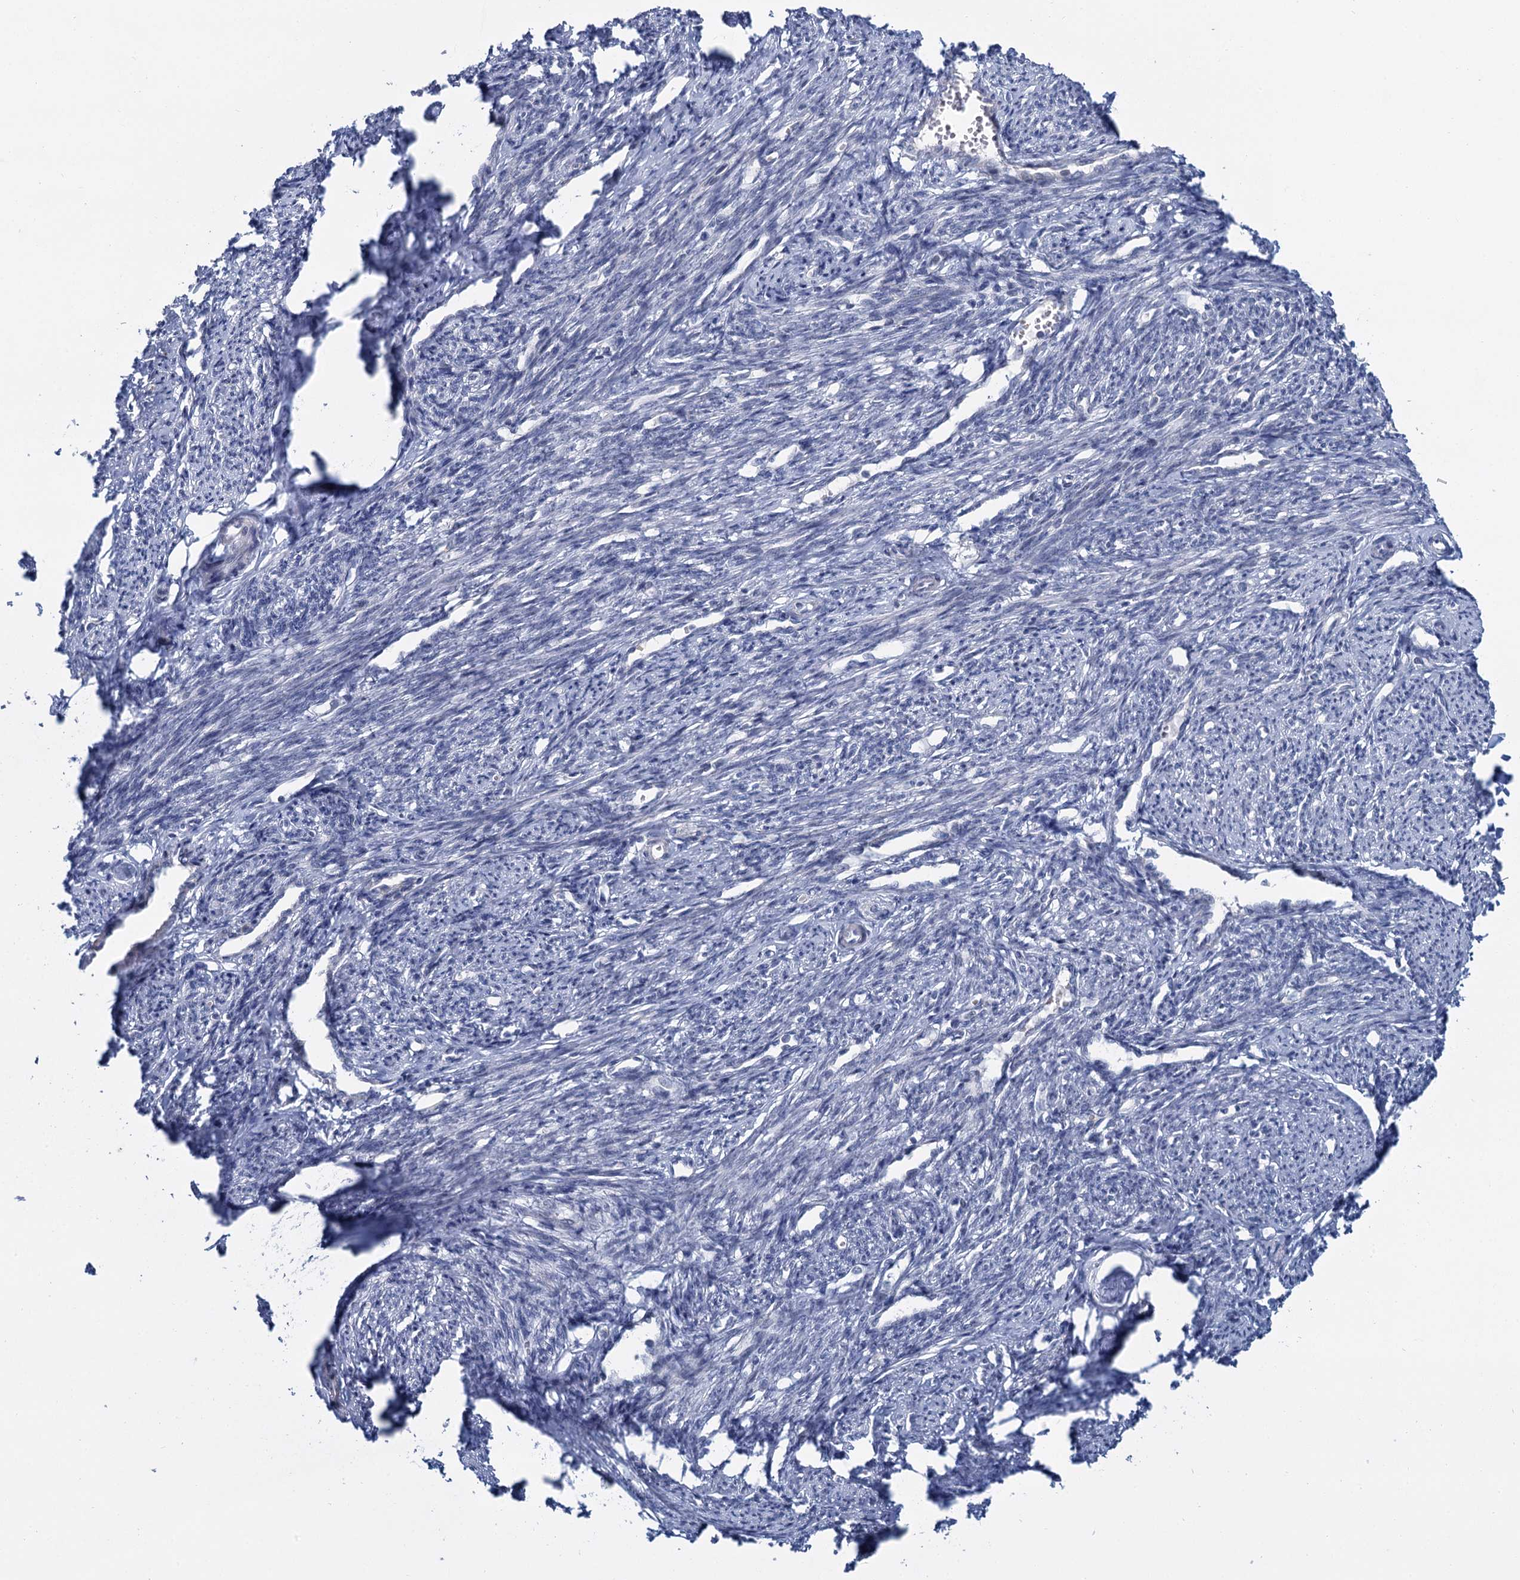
{"staining": {"intensity": "weak", "quantity": "25%-75%", "location": "cytoplasmic/membranous,nuclear"}, "tissue": "smooth muscle", "cell_type": "Smooth muscle cells", "image_type": "normal", "snomed": [{"axis": "morphology", "description": "Normal tissue, NOS"}, {"axis": "topography", "description": "Smooth muscle"}, {"axis": "topography", "description": "Uterus"}], "caption": "The histopathology image shows a brown stain indicating the presence of a protein in the cytoplasmic/membranous,nuclear of smooth muscle cells in smooth muscle.", "gene": "ACRBP", "patient": {"sex": "female", "age": 59}}